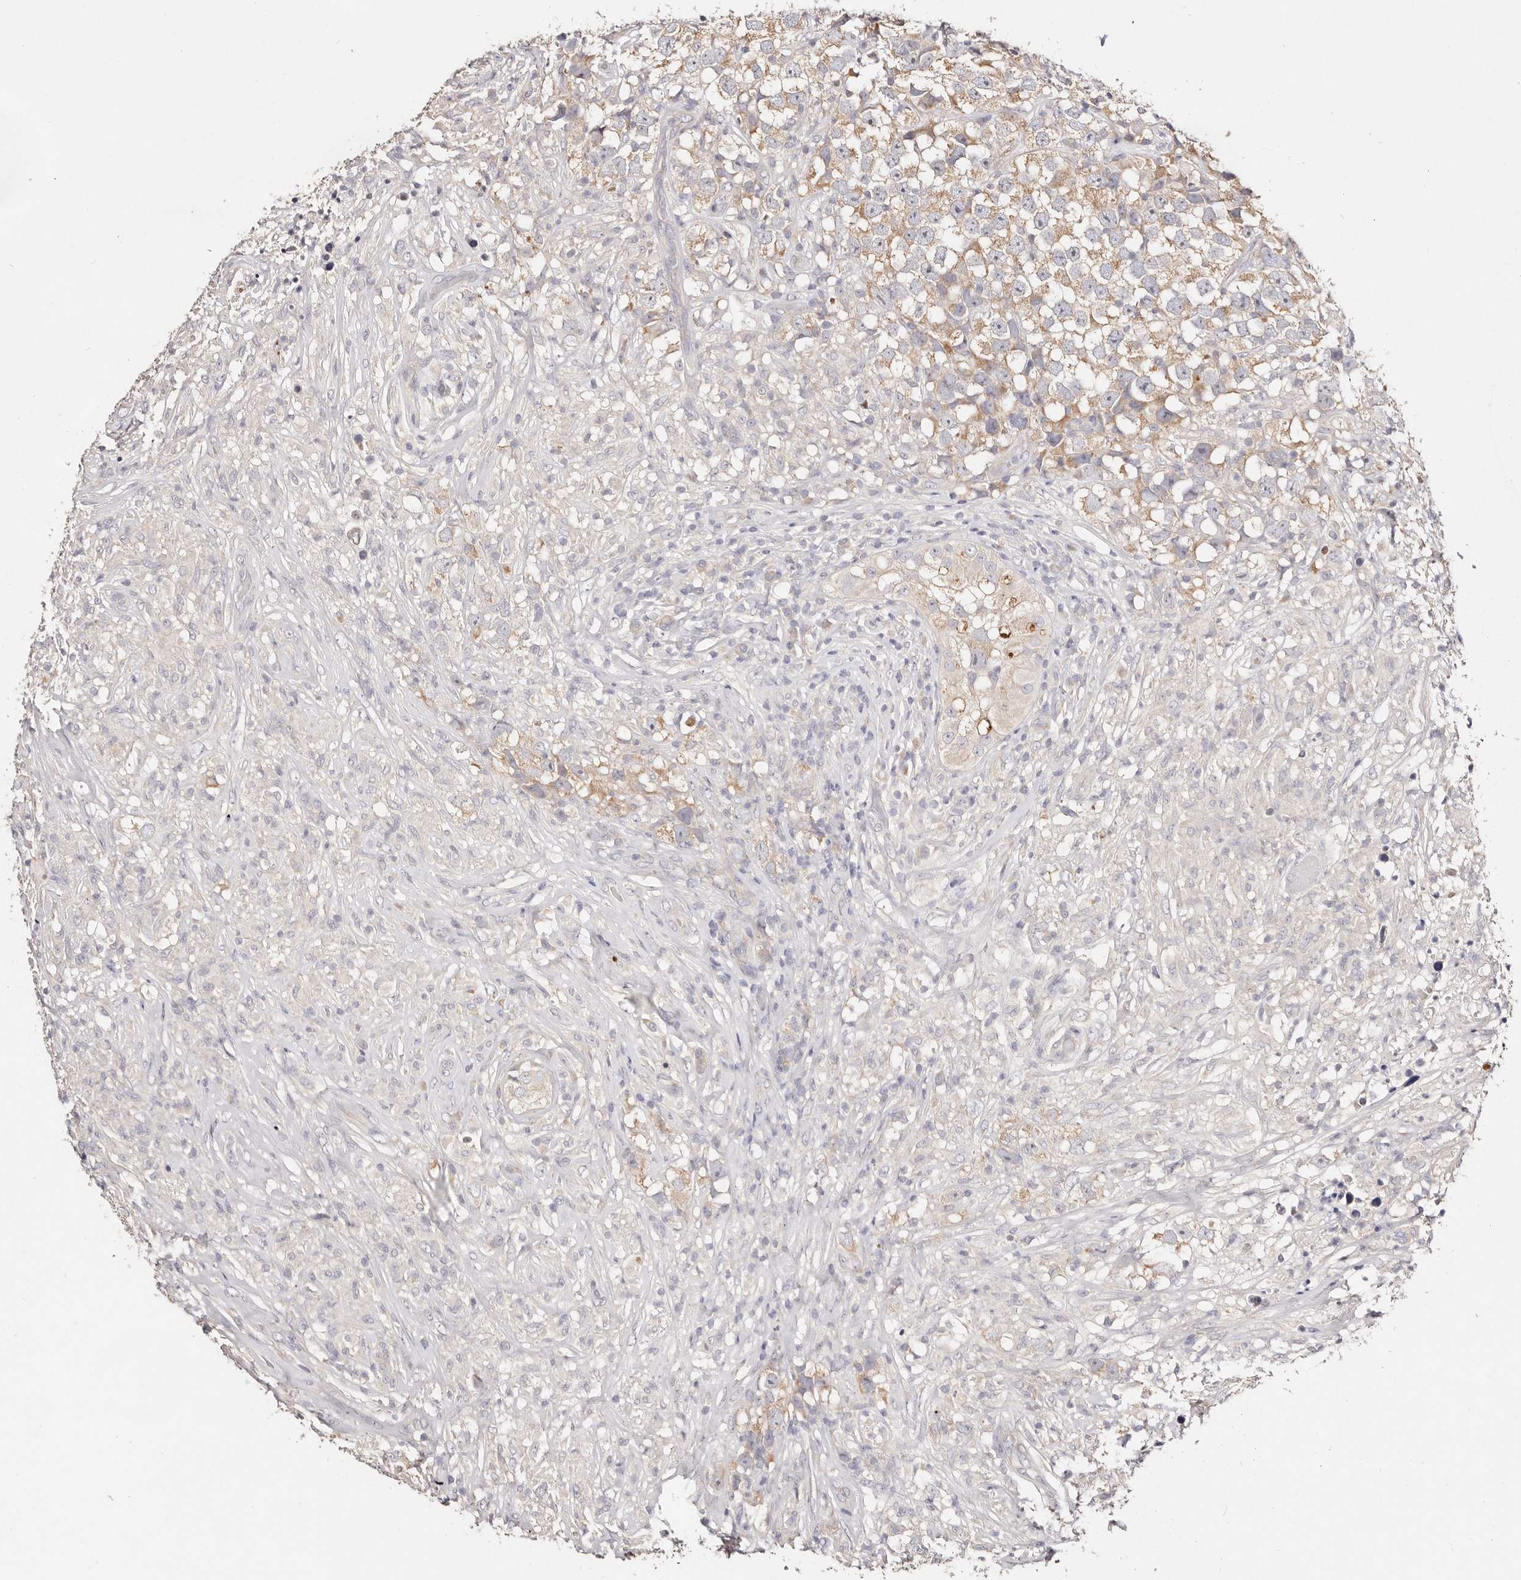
{"staining": {"intensity": "weak", "quantity": "<25%", "location": "cytoplasmic/membranous"}, "tissue": "testis cancer", "cell_type": "Tumor cells", "image_type": "cancer", "snomed": [{"axis": "morphology", "description": "Seminoma, NOS"}, {"axis": "topography", "description": "Testis"}], "caption": "The IHC histopathology image has no significant positivity in tumor cells of testis cancer tissue.", "gene": "VIPAS39", "patient": {"sex": "male", "age": 49}}